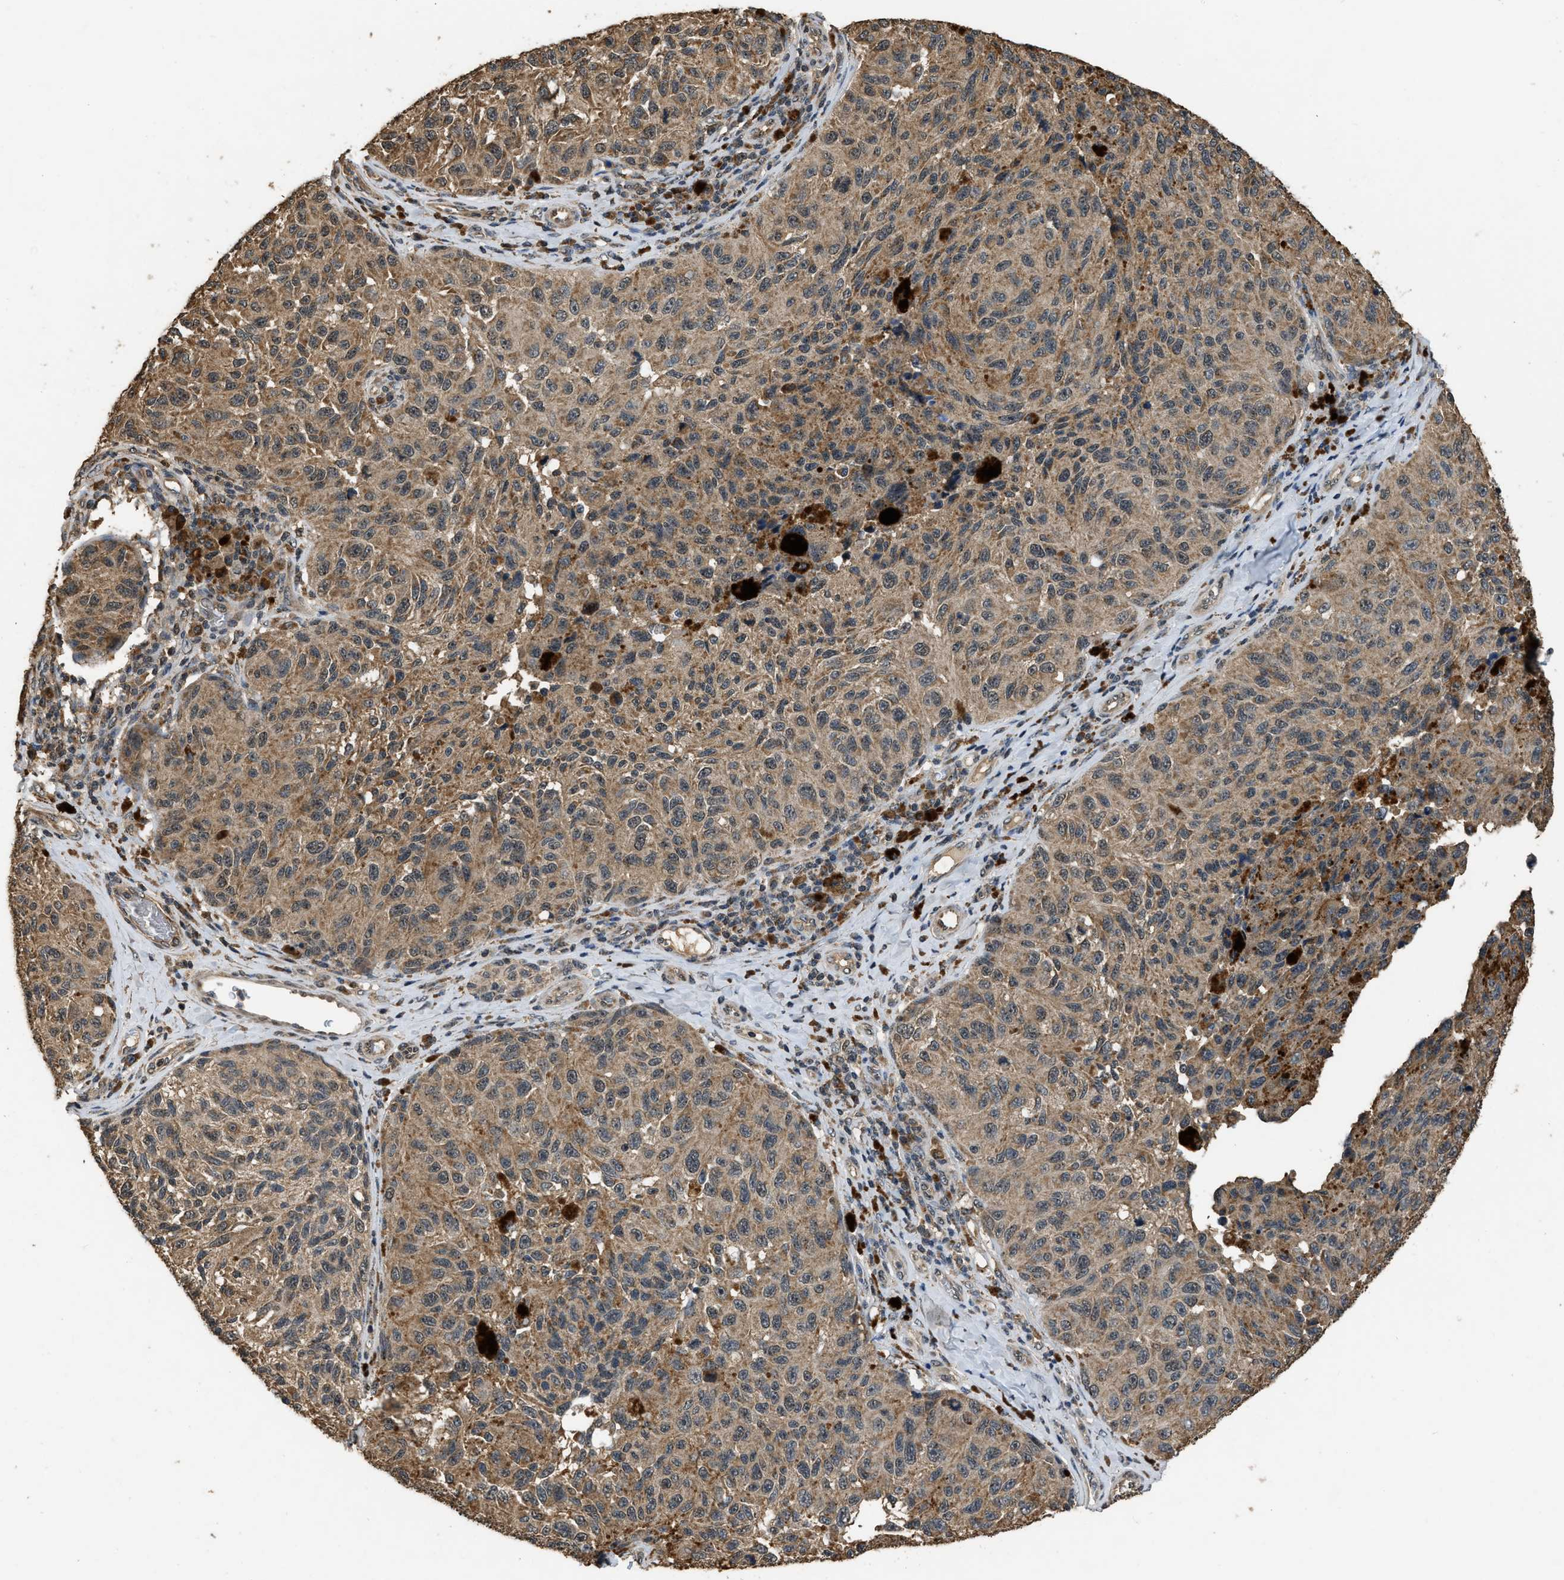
{"staining": {"intensity": "moderate", "quantity": ">75%", "location": "cytoplasmic/membranous"}, "tissue": "melanoma", "cell_type": "Tumor cells", "image_type": "cancer", "snomed": [{"axis": "morphology", "description": "Malignant melanoma, NOS"}, {"axis": "topography", "description": "Skin"}], "caption": "This is a photomicrograph of immunohistochemistry staining of melanoma, which shows moderate expression in the cytoplasmic/membranous of tumor cells.", "gene": "DENND6B", "patient": {"sex": "female", "age": 73}}